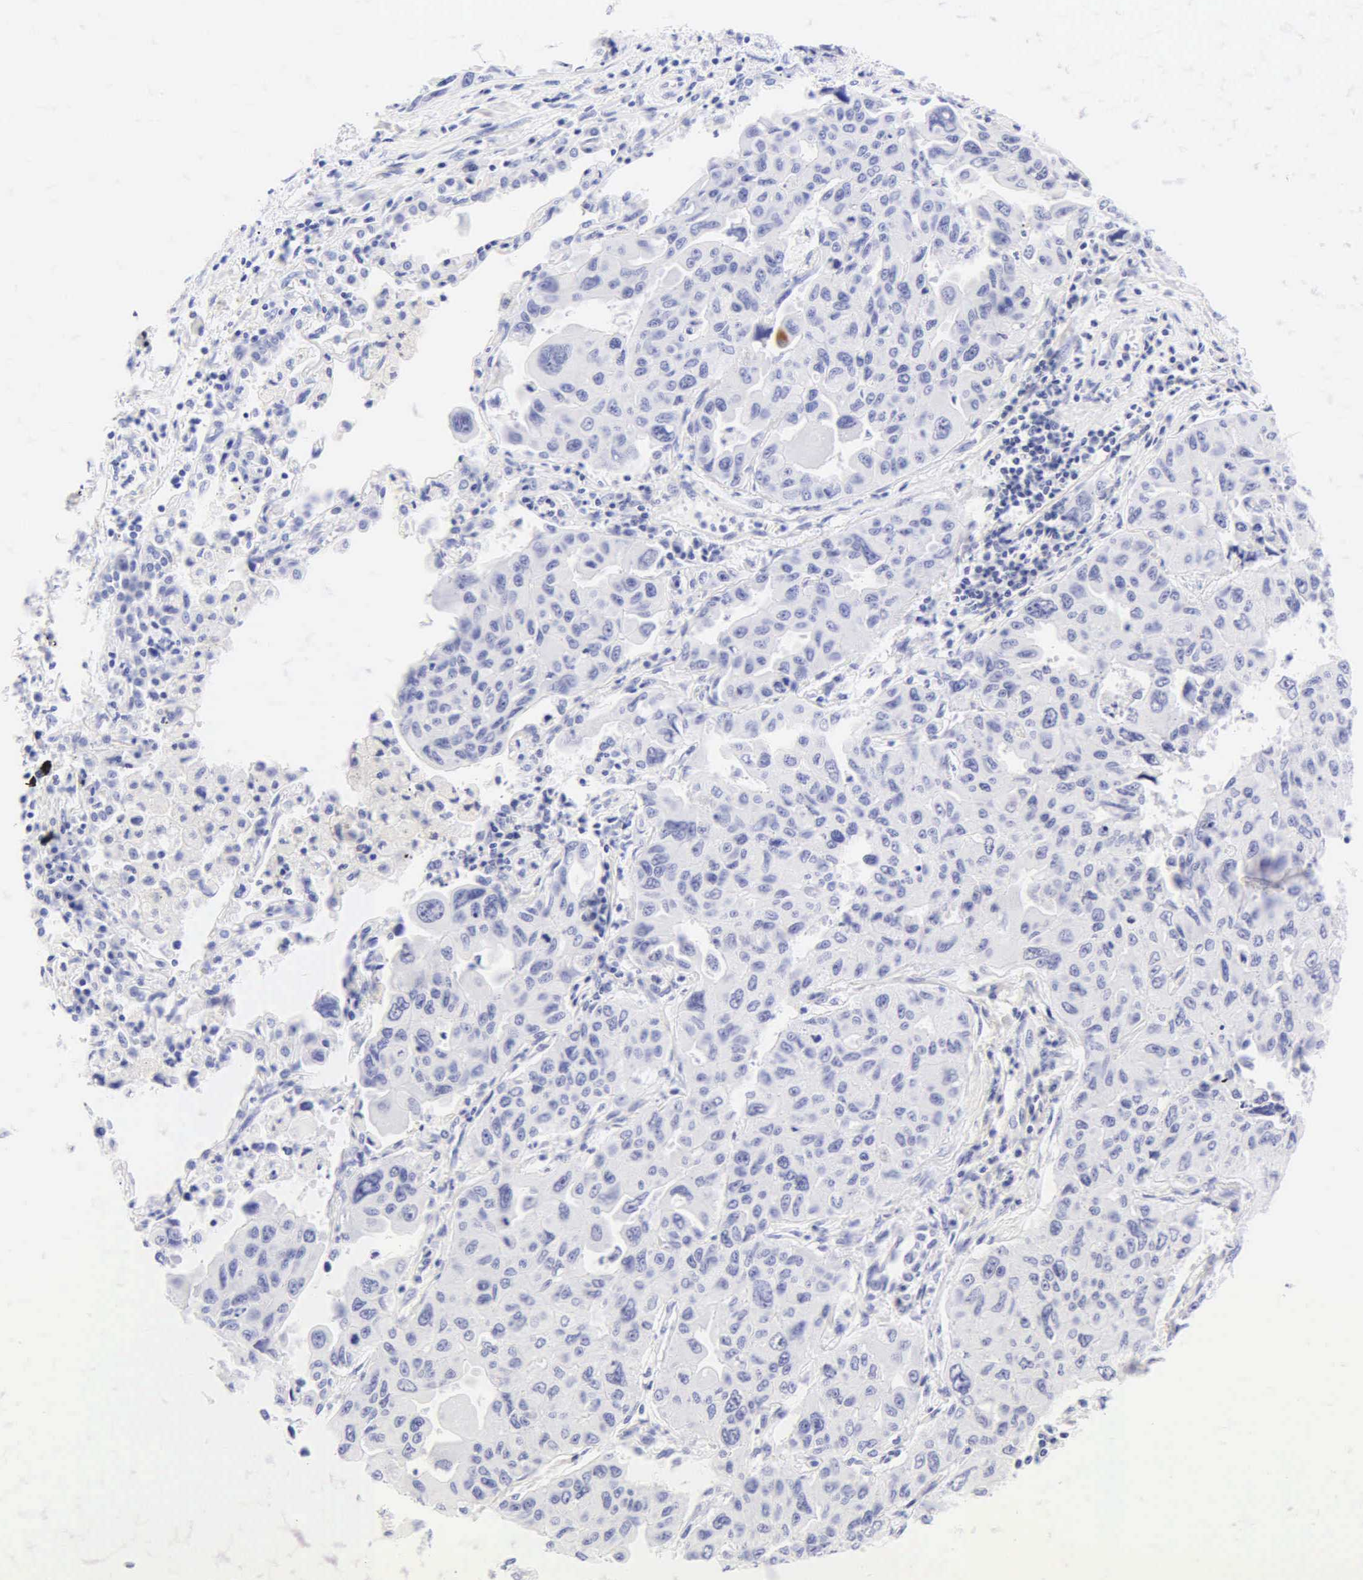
{"staining": {"intensity": "negative", "quantity": "none", "location": "none"}, "tissue": "lung cancer", "cell_type": "Tumor cells", "image_type": "cancer", "snomed": [{"axis": "morphology", "description": "Adenocarcinoma, NOS"}, {"axis": "topography", "description": "Lung"}], "caption": "IHC of adenocarcinoma (lung) displays no positivity in tumor cells. (Stains: DAB (3,3'-diaminobenzidine) immunohistochemistry with hematoxylin counter stain, Microscopy: brightfield microscopy at high magnification).", "gene": "KRT20", "patient": {"sex": "male", "age": 64}}